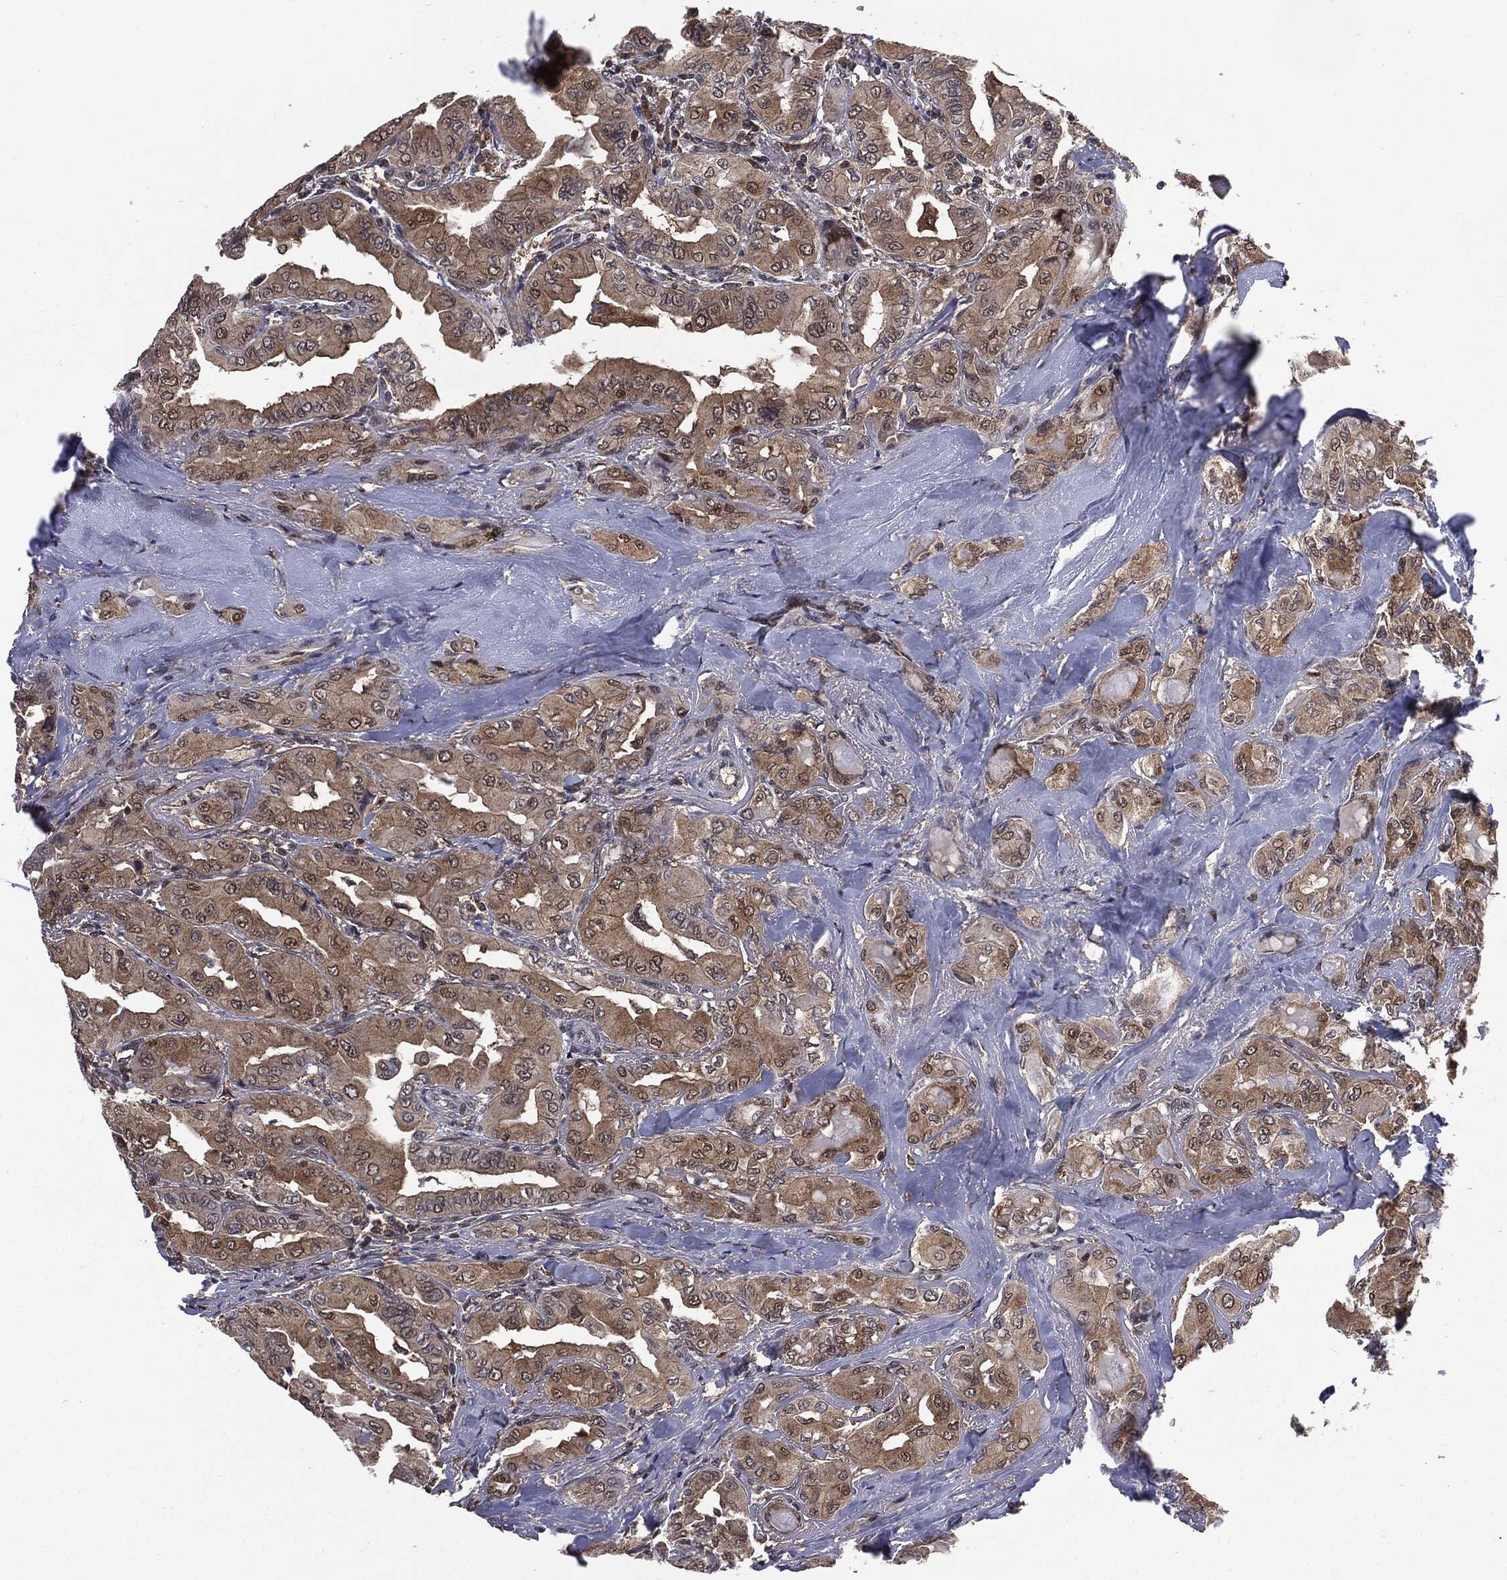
{"staining": {"intensity": "moderate", "quantity": ">75%", "location": "cytoplasmic/membranous,nuclear"}, "tissue": "thyroid cancer", "cell_type": "Tumor cells", "image_type": "cancer", "snomed": [{"axis": "morphology", "description": "Normal tissue, NOS"}, {"axis": "morphology", "description": "Papillary adenocarcinoma, NOS"}, {"axis": "topography", "description": "Thyroid gland"}], "caption": "Thyroid cancer (papillary adenocarcinoma) was stained to show a protein in brown. There is medium levels of moderate cytoplasmic/membranous and nuclear expression in approximately >75% of tumor cells.", "gene": "GPI", "patient": {"sex": "female", "age": 66}}